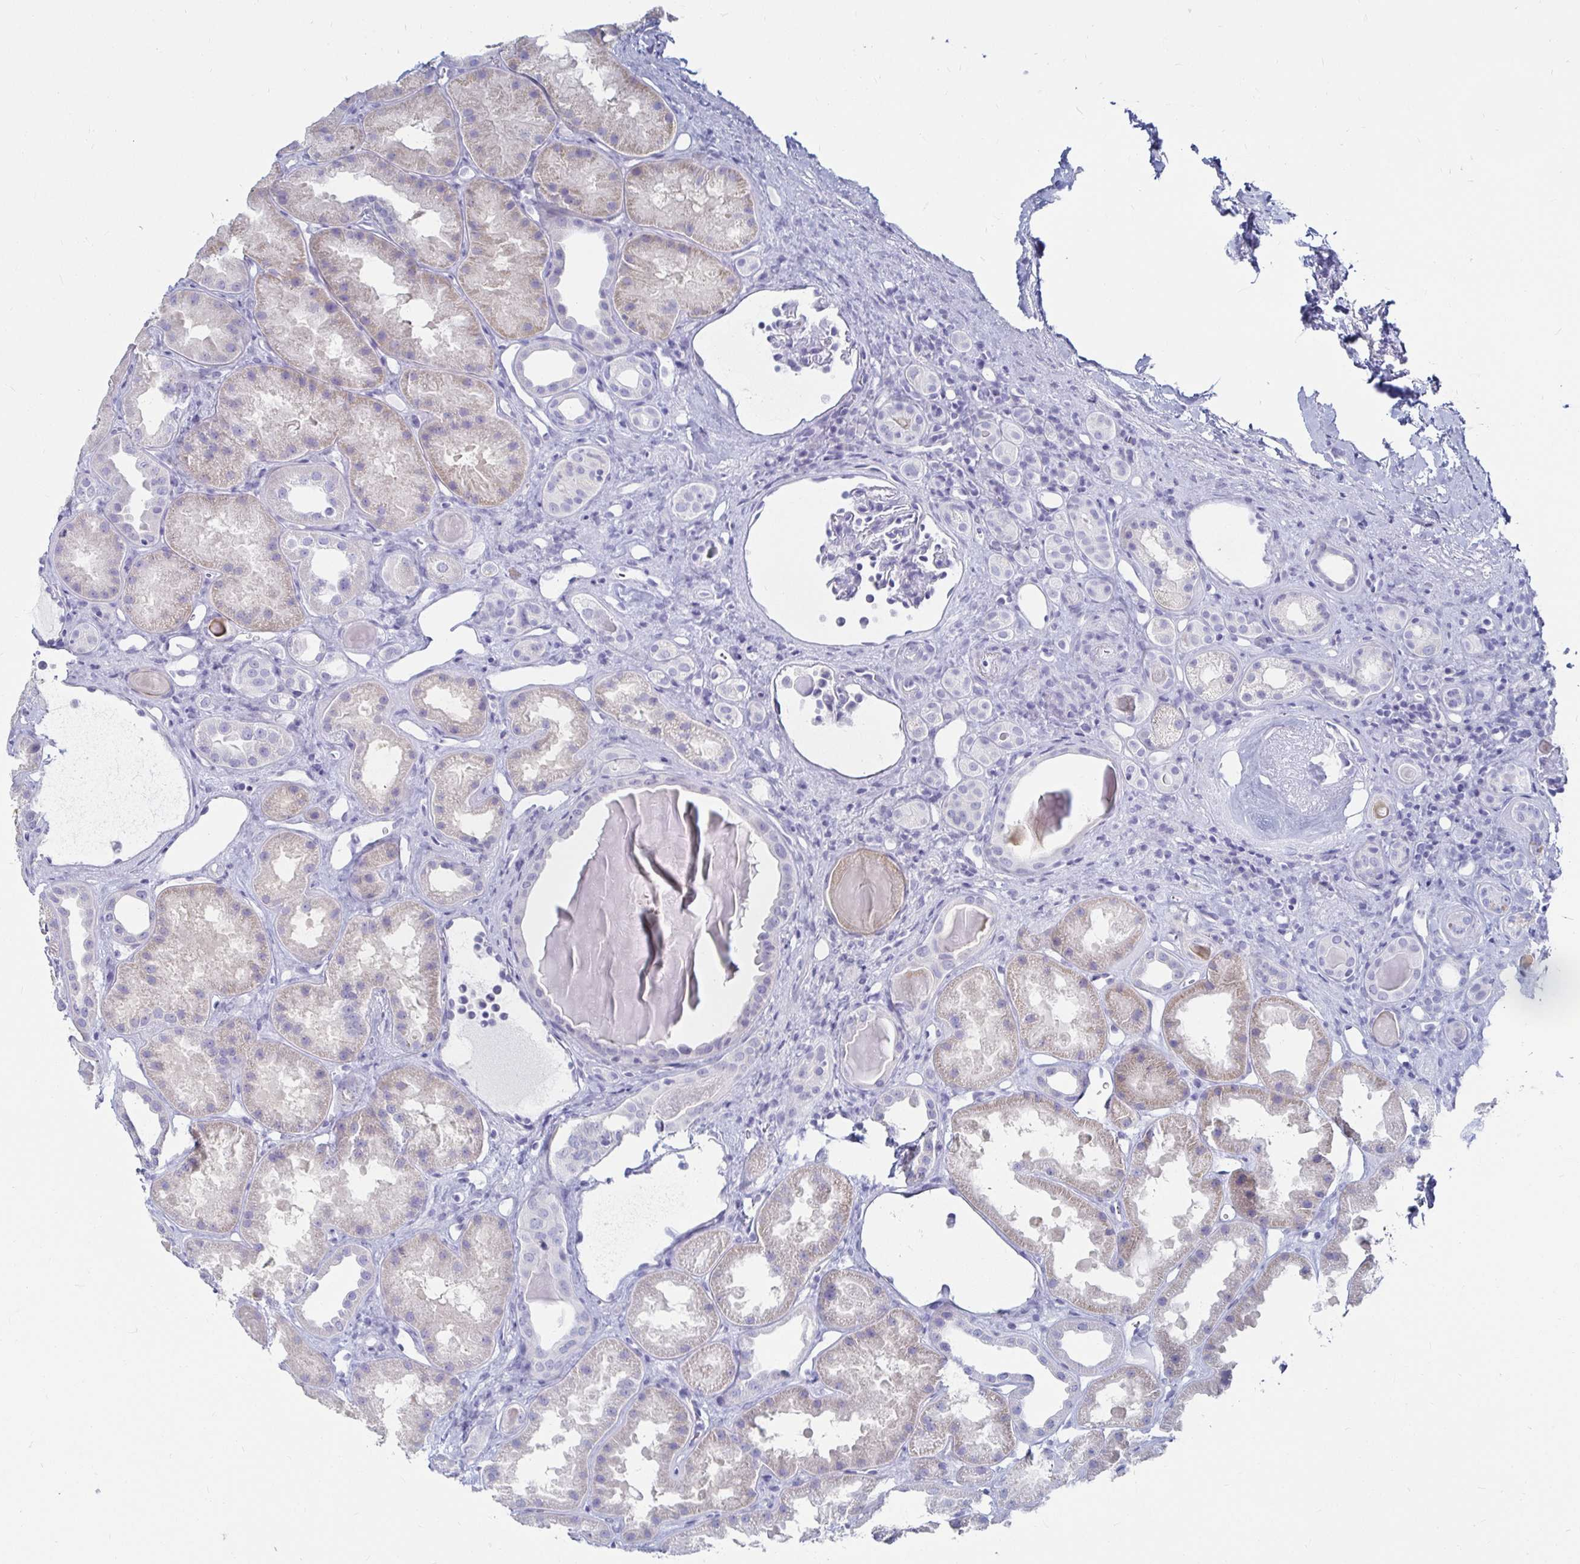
{"staining": {"intensity": "negative", "quantity": "none", "location": "none"}, "tissue": "kidney", "cell_type": "Cells in glomeruli", "image_type": "normal", "snomed": [{"axis": "morphology", "description": "Normal tissue, NOS"}, {"axis": "topography", "description": "Kidney"}], "caption": "Immunohistochemistry (IHC) photomicrograph of benign kidney: human kidney stained with DAB (3,3'-diaminobenzidine) reveals no significant protein positivity in cells in glomeruli.", "gene": "CA9", "patient": {"sex": "male", "age": 61}}